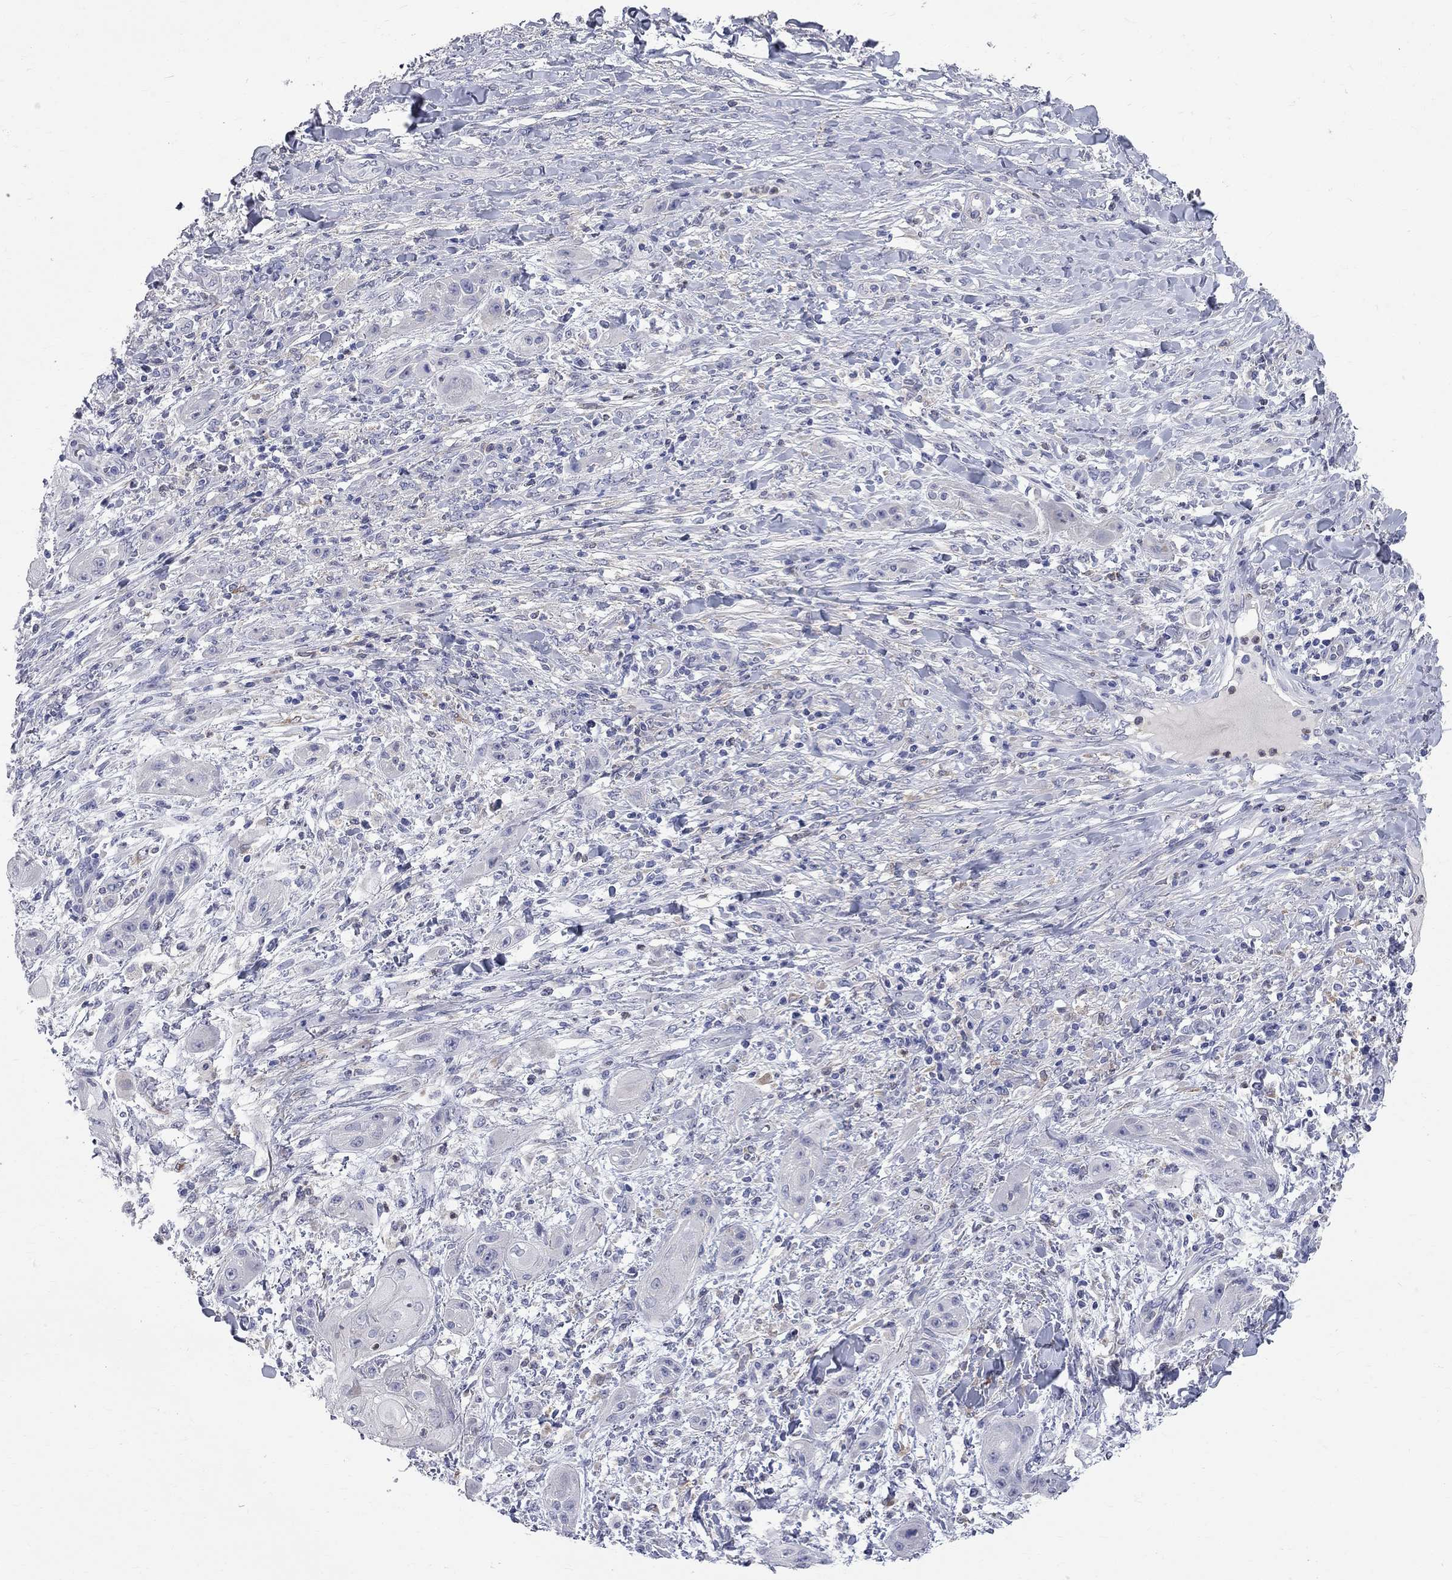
{"staining": {"intensity": "moderate", "quantity": "<25%", "location": "cytoplasmic/membranous"}, "tissue": "skin cancer", "cell_type": "Tumor cells", "image_type": "cancer", "snomed": [{"axis": "morphology", "description": "Squamous cell carcinoma, NOS"}, {"axis": "topography", "description": "Skin"}], "caption": "Protein expression analysis of human skin squamous cell carcinoma reveals moderate cytoplasmic/membranous positivity in approximately <25% of tumor cells. Ihc stains the protein in brown and the nuclei are stained blue.", "gene": "ACSL1", "patient": {"sex": "male", "age": 62}}